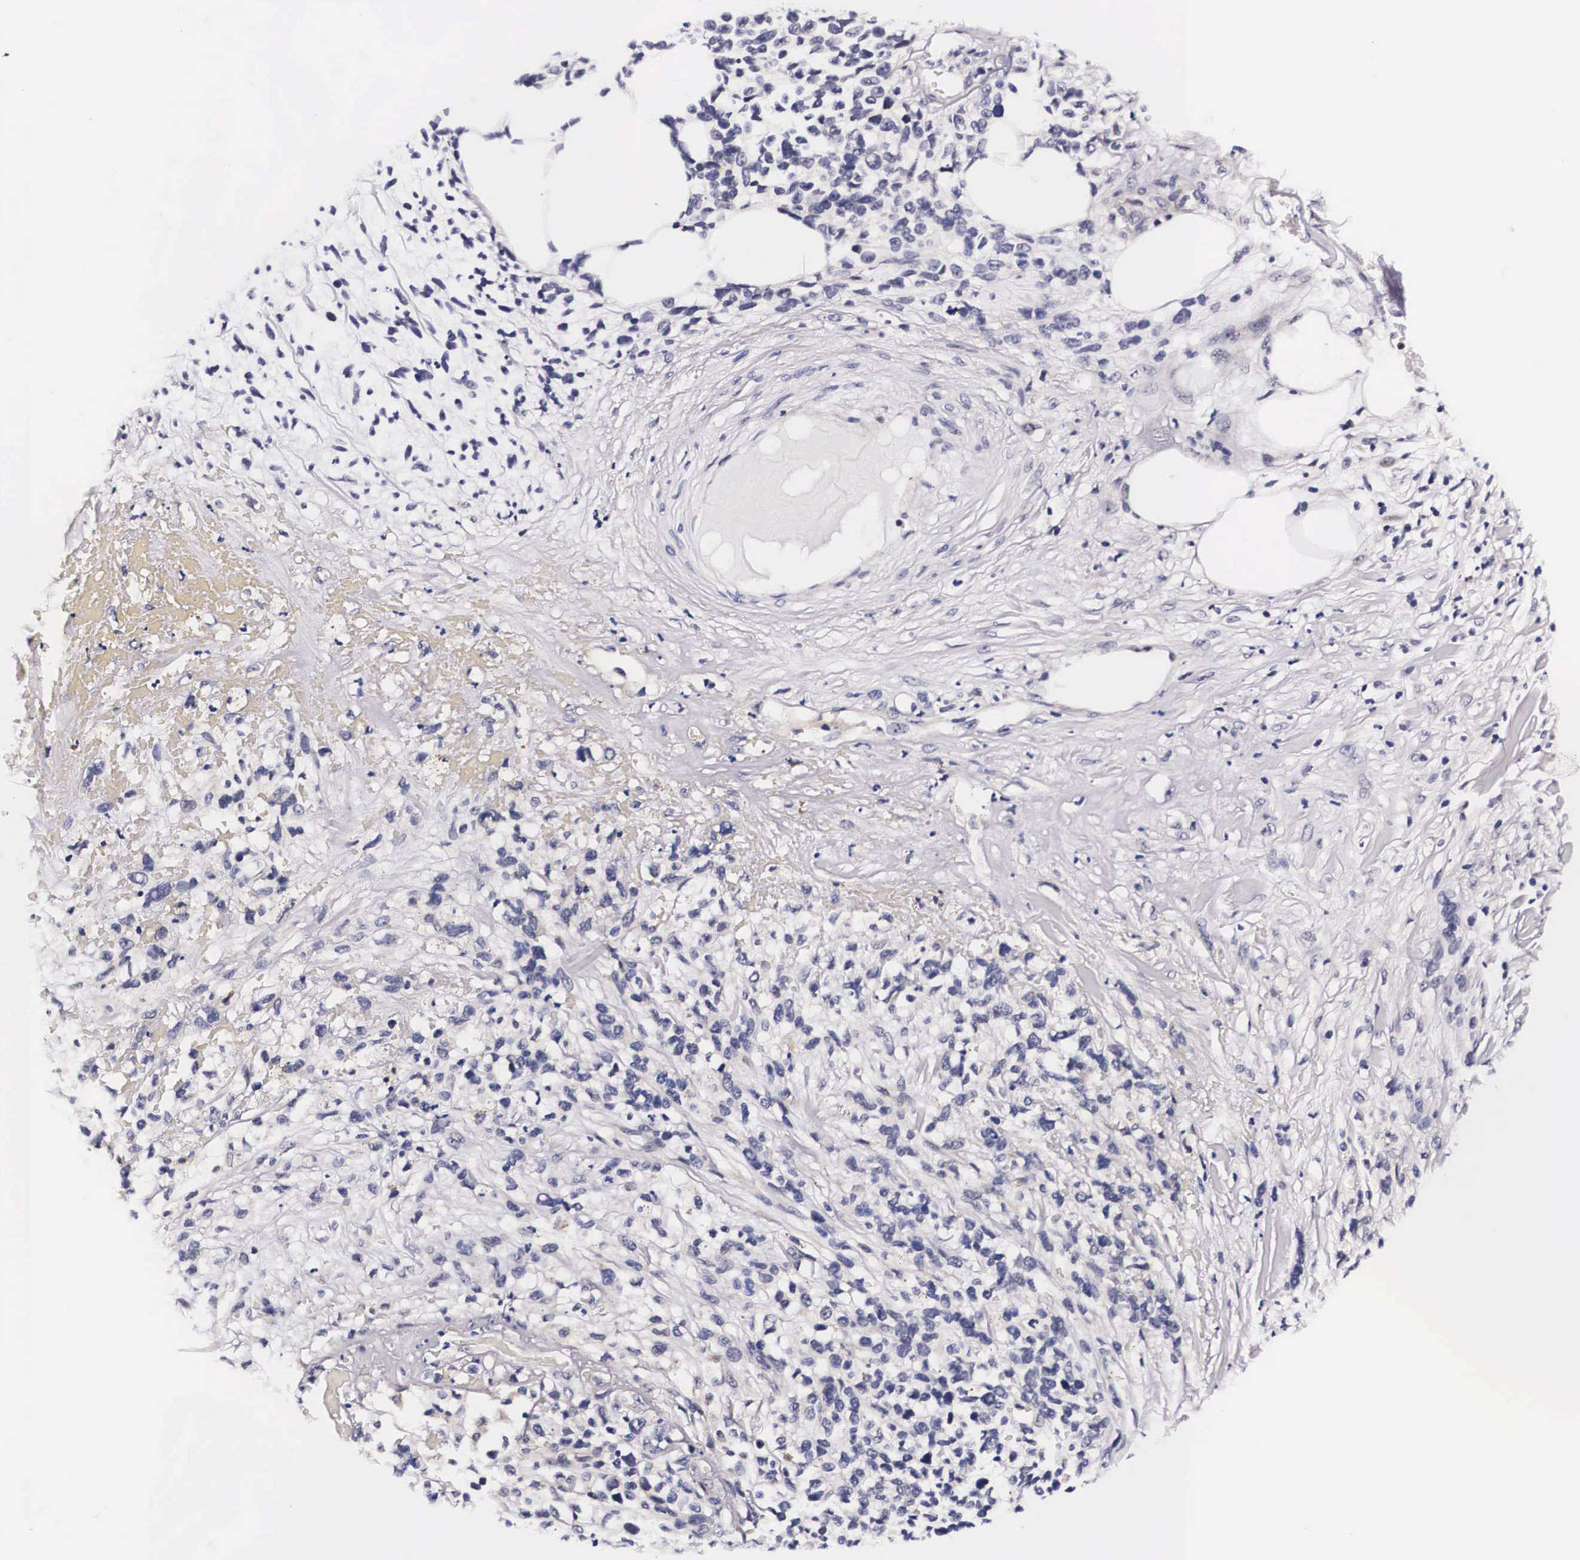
{"staining": {"intensity": "negative", "quantity": "none", "location": "none"}, "tissue": "melanoma", "cell_type": "Tumor cells", "image_type": "cancer", "snomed": [{"axis": "morphology", "description": "Malignant melanoma, NOS"}, {"axis": "topography", "description": "Skin"}], "caption": "An image of human melanoma is negative for staining in tumor cells.", "gene": "PHETA2", "patient": {"sex": "female", "age": 85}}